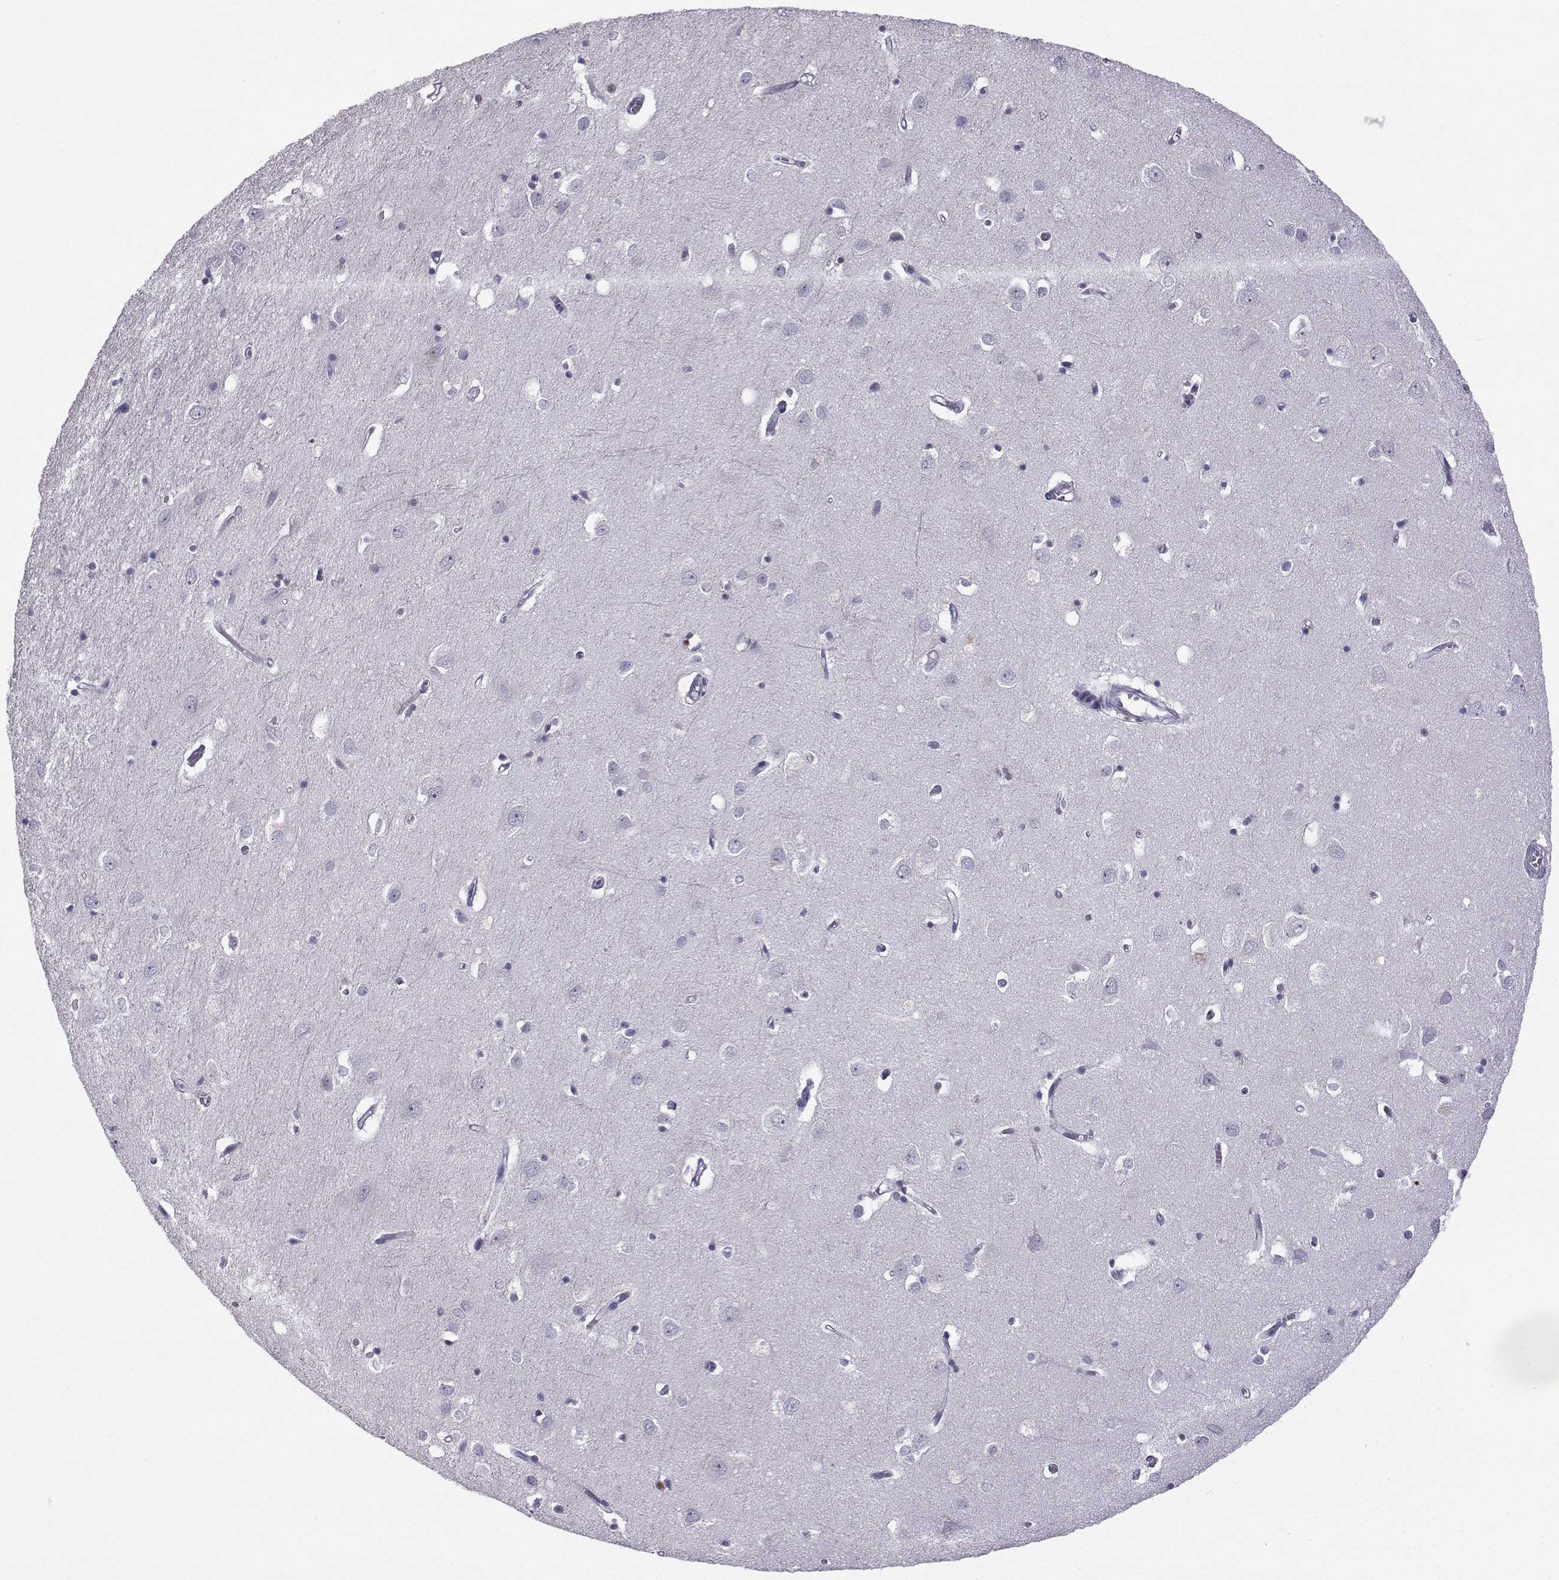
{"staining": {"intensity": "negative", "quantity": "none", "location": "none"}, "tissue": "cerebral cortex", "cell_type": "Endothelial cells", "image_type": "normal", "snomed": [{"axis": "morphology", "description": "Normal tissue, NOS"}, {"axis": "topography", "description": "Cerebral cortex"}], "caption": "The histopathology image shows no staining of endothelial cells in unremarkable cerebral cortex.", "gene": "ROPN1B", "patient": {"sex": "male", "age": 70}}